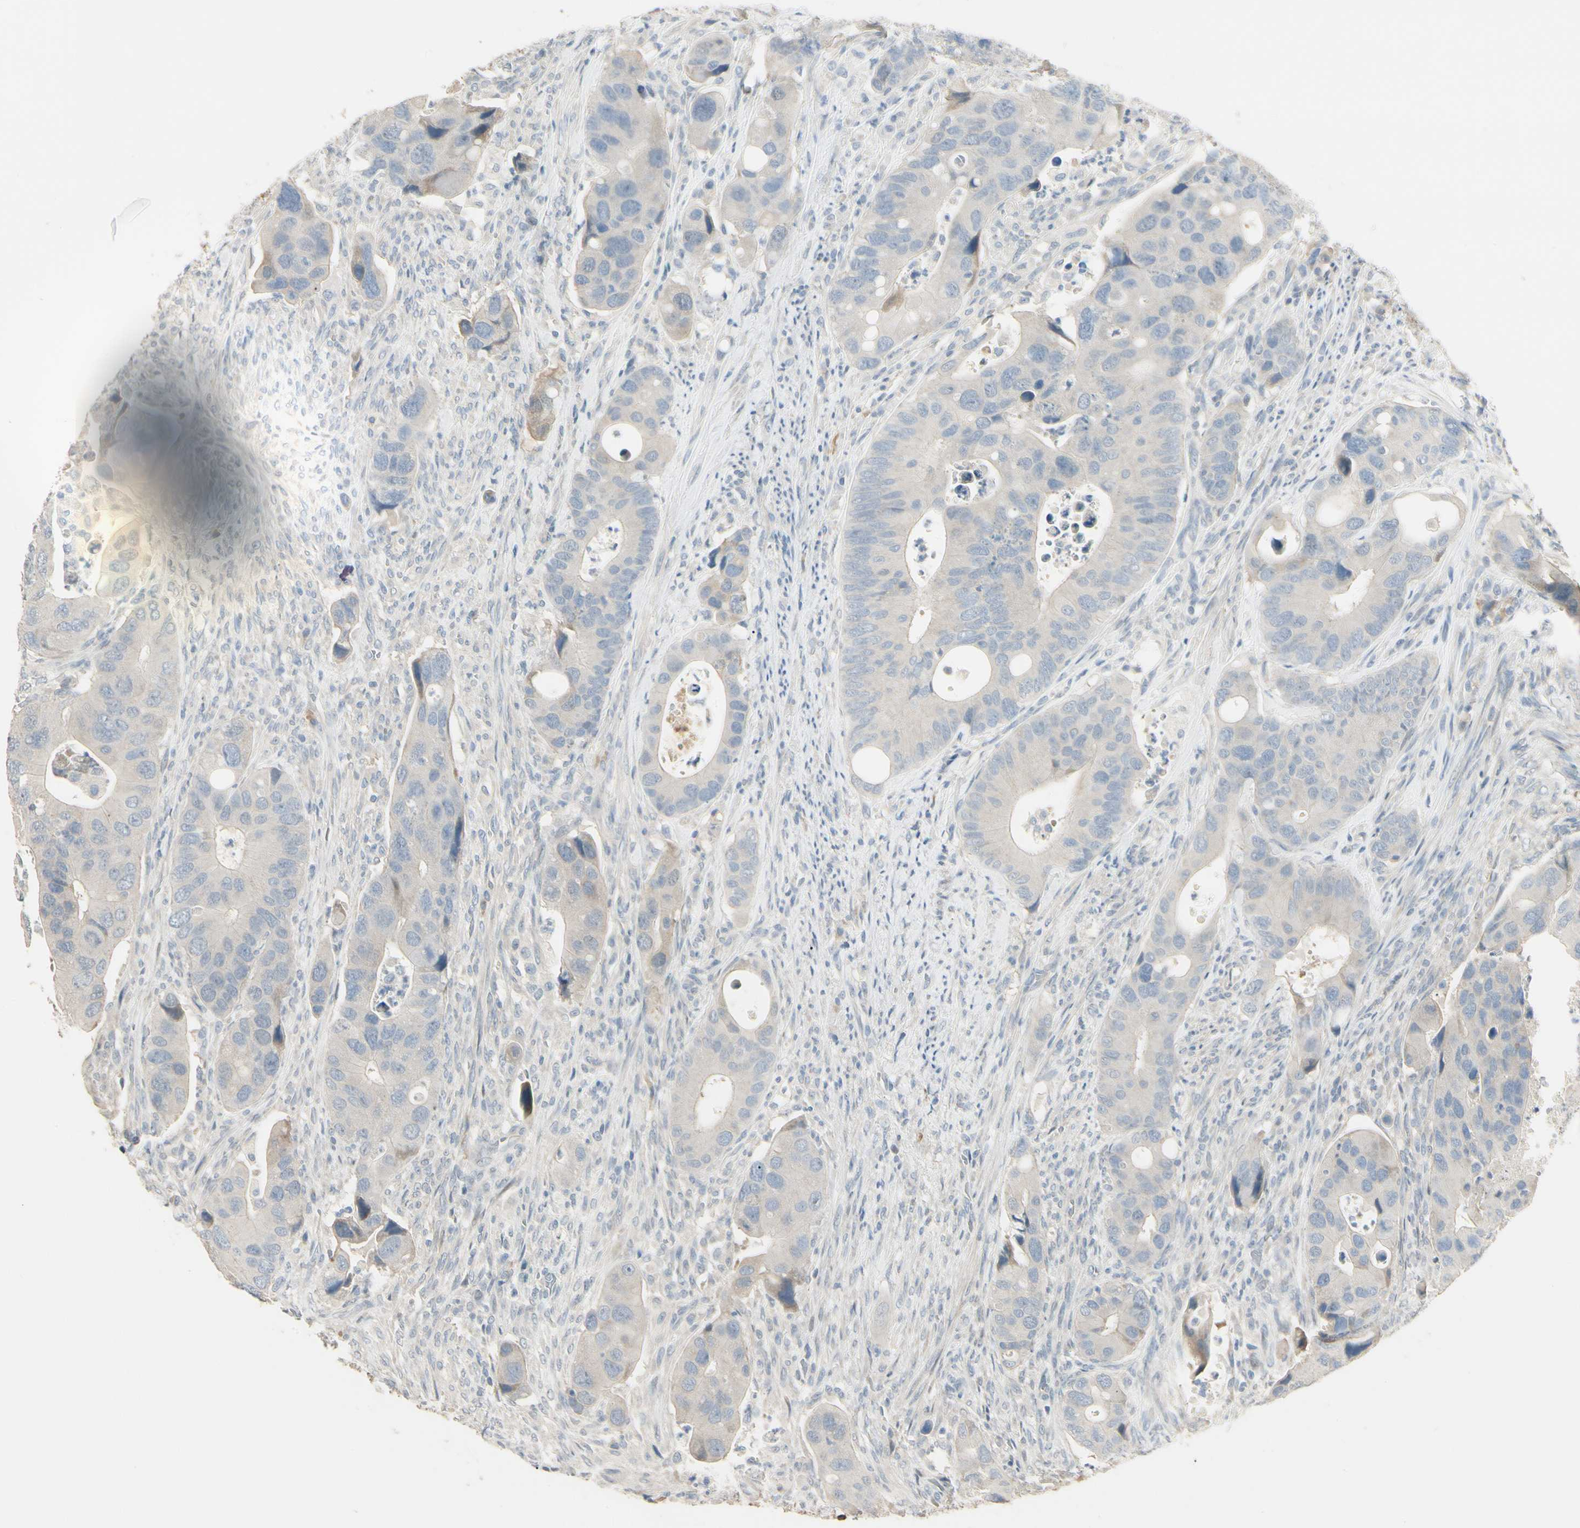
{"staining": {"intensity": "weak", "quantity": "<25%", "location": "cytoplasmic/membranous"}, "tissue": "colorectal cancer", "cell_type": "Tumor cells", "image_type": "cancer", "snomed": [{"axis": "morphology", "description": "Adenocarcinoma, NOS"}, {"axis": "topography", "description": "Rectum"}], "caption": "Tumor cells show no significant protein positivity in colorectal adenocarcinoma.", "gene": "GNE", "patient": {"sex": "female", "age": 57}}